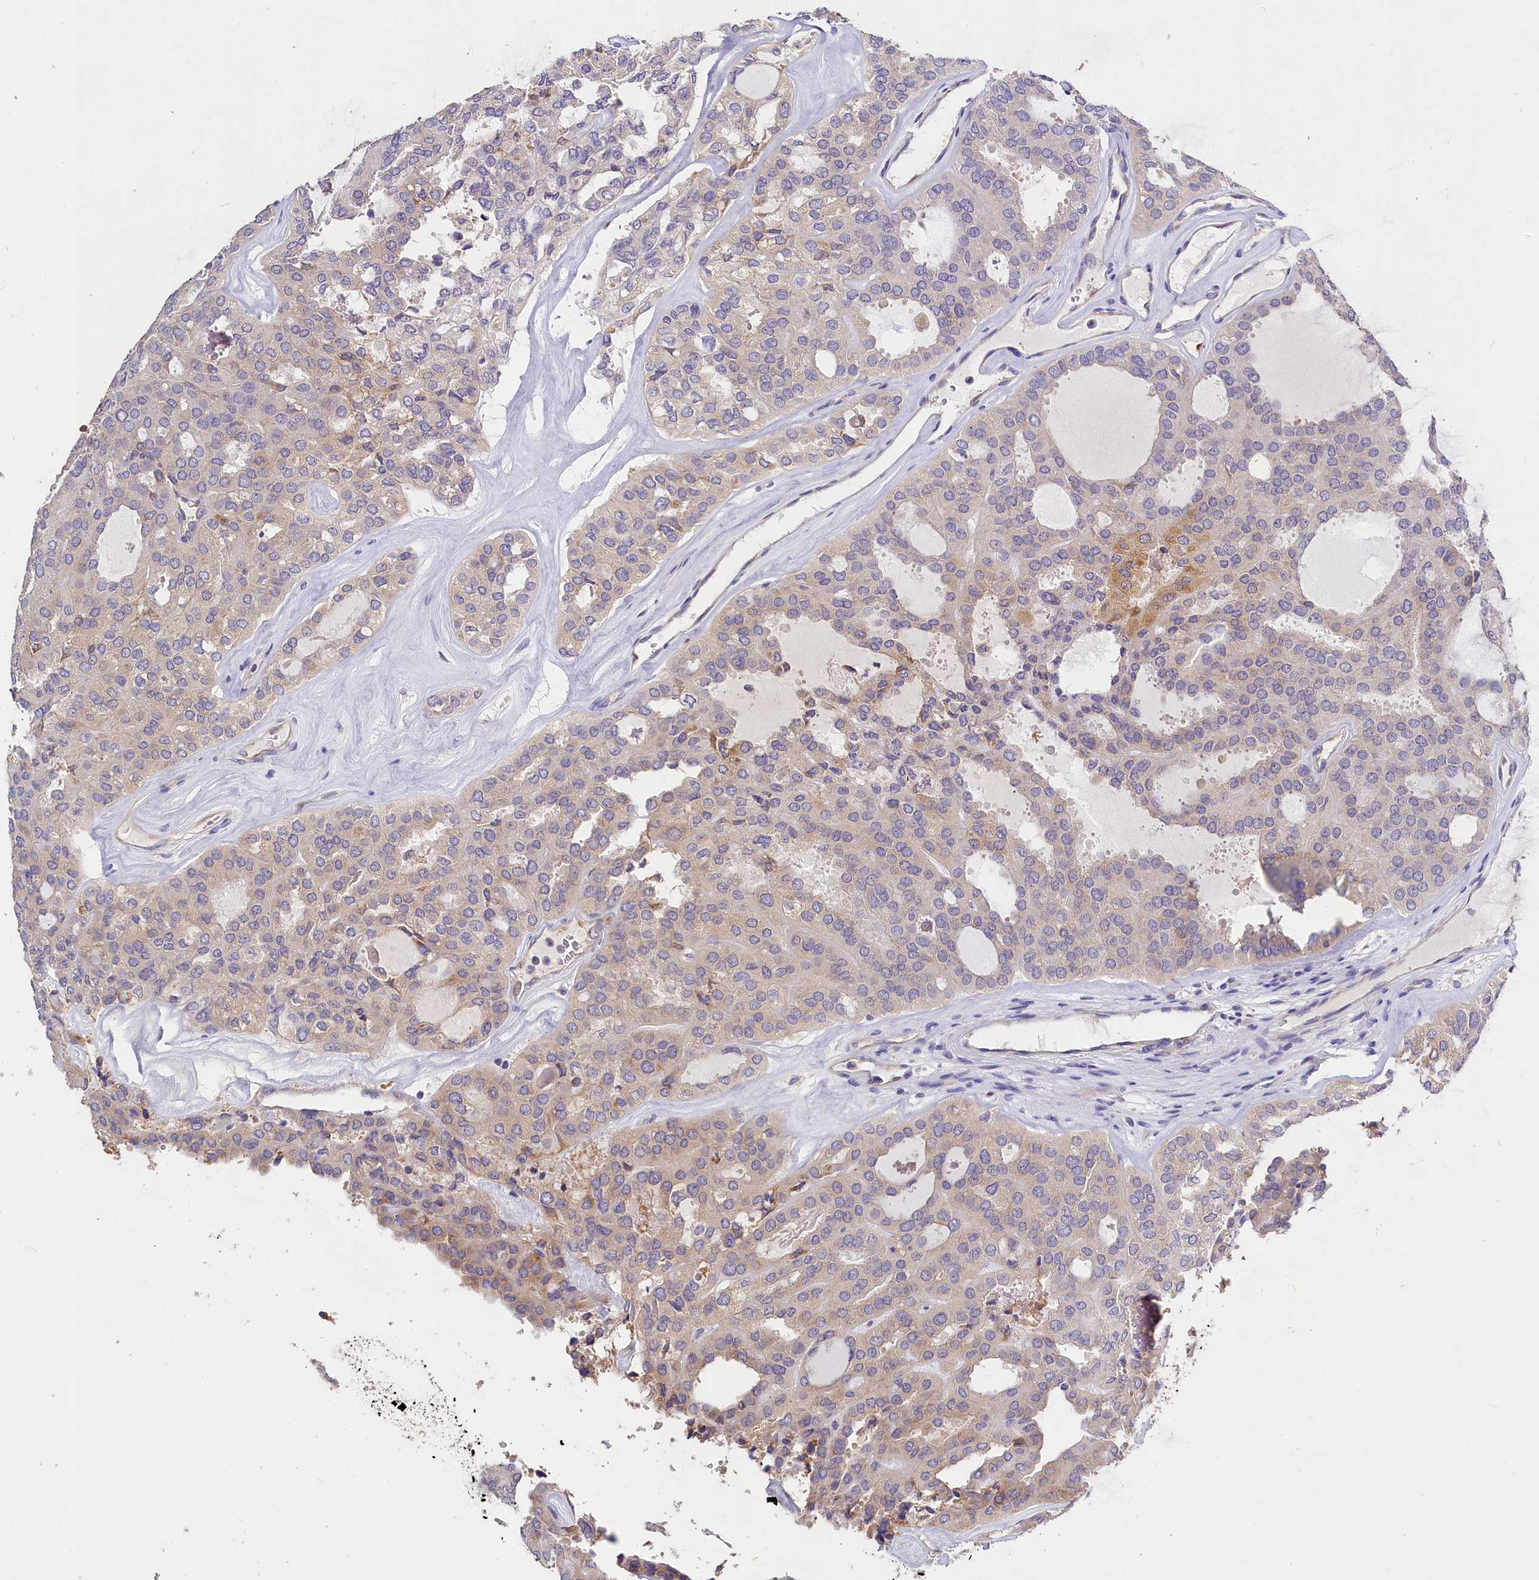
{"staining": {"intensity": "moderate", "quantity": "<25%", "location": "cytoplasmic/membranous"}, "tissue": "thyroid cancer", "cell_type": "Tumor cells", "image_type": "cancer", "snomed": [{"axis": "morphology", "description": "Follicular adenoma carcinoma, NOS"}, {"axis": "topography", "description": "Thyroid gland"}], "caption": "Immunohistochemical staining of human follicular adenoma carcinoma (thyroid) demonstrates low levels of moderate cytoplasmic/membranous protein staining in approximately <25% of tumor cells.", "gene": "ST7L", "patient": {"sex": "male", "age": 75}}